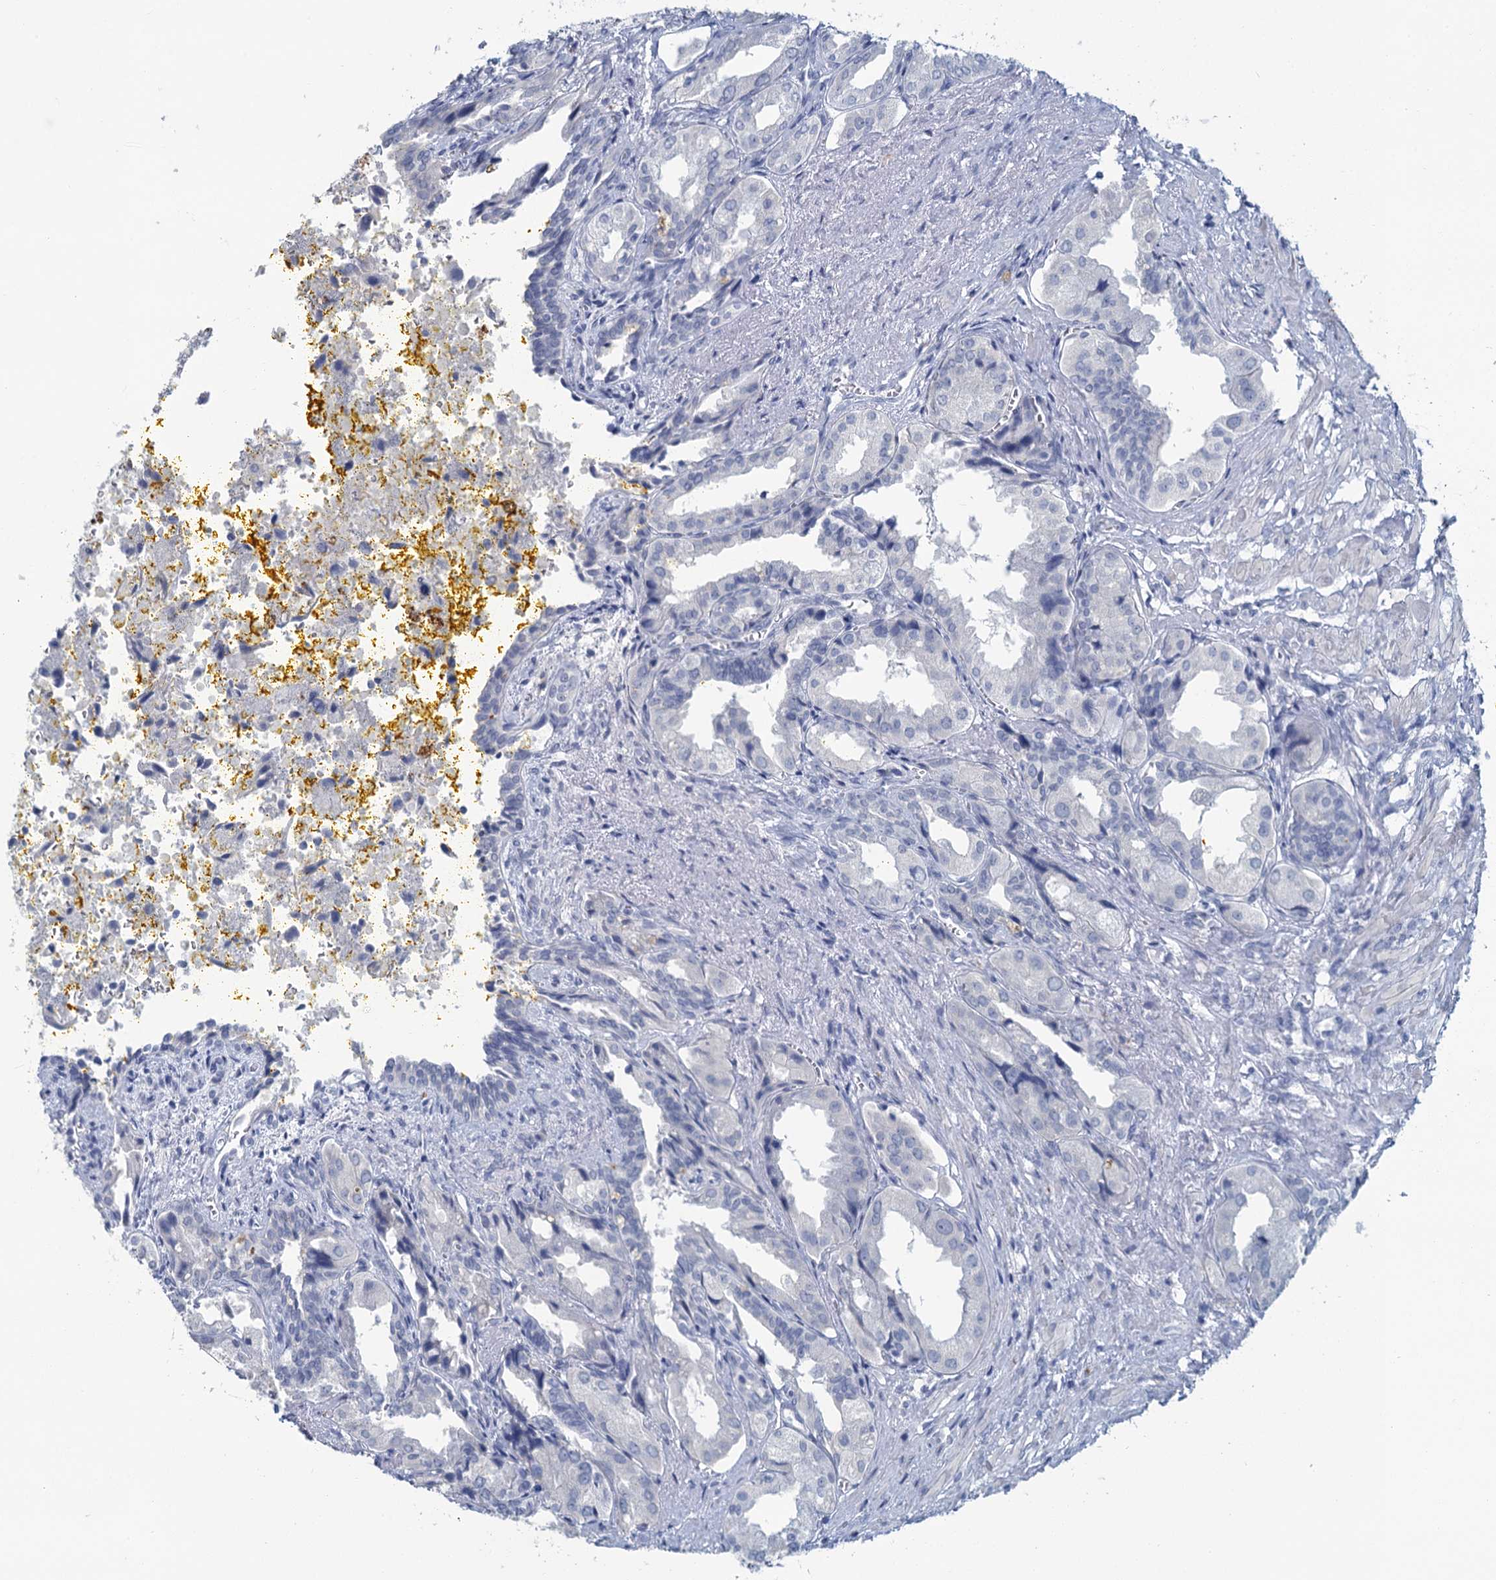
{"staining": {"intensity": "negative", "quantity": "none", "location": "none"}, "tissue": "seminal vesicle", "cell_type": "Glandular cells", "image_type": "normal", "snomed": [{"axis": "morphology", "description": "Normal tissue, NOS"}, {"axis": "topography", "description": "Seminal veicle"}], "caption": "Image shows no significant protein staining in glandular cells of normal seminal vesicle. Nuclei are stained in blue.", "gene": "CHGA", "patient": {"sex": "male", "age": 63}}